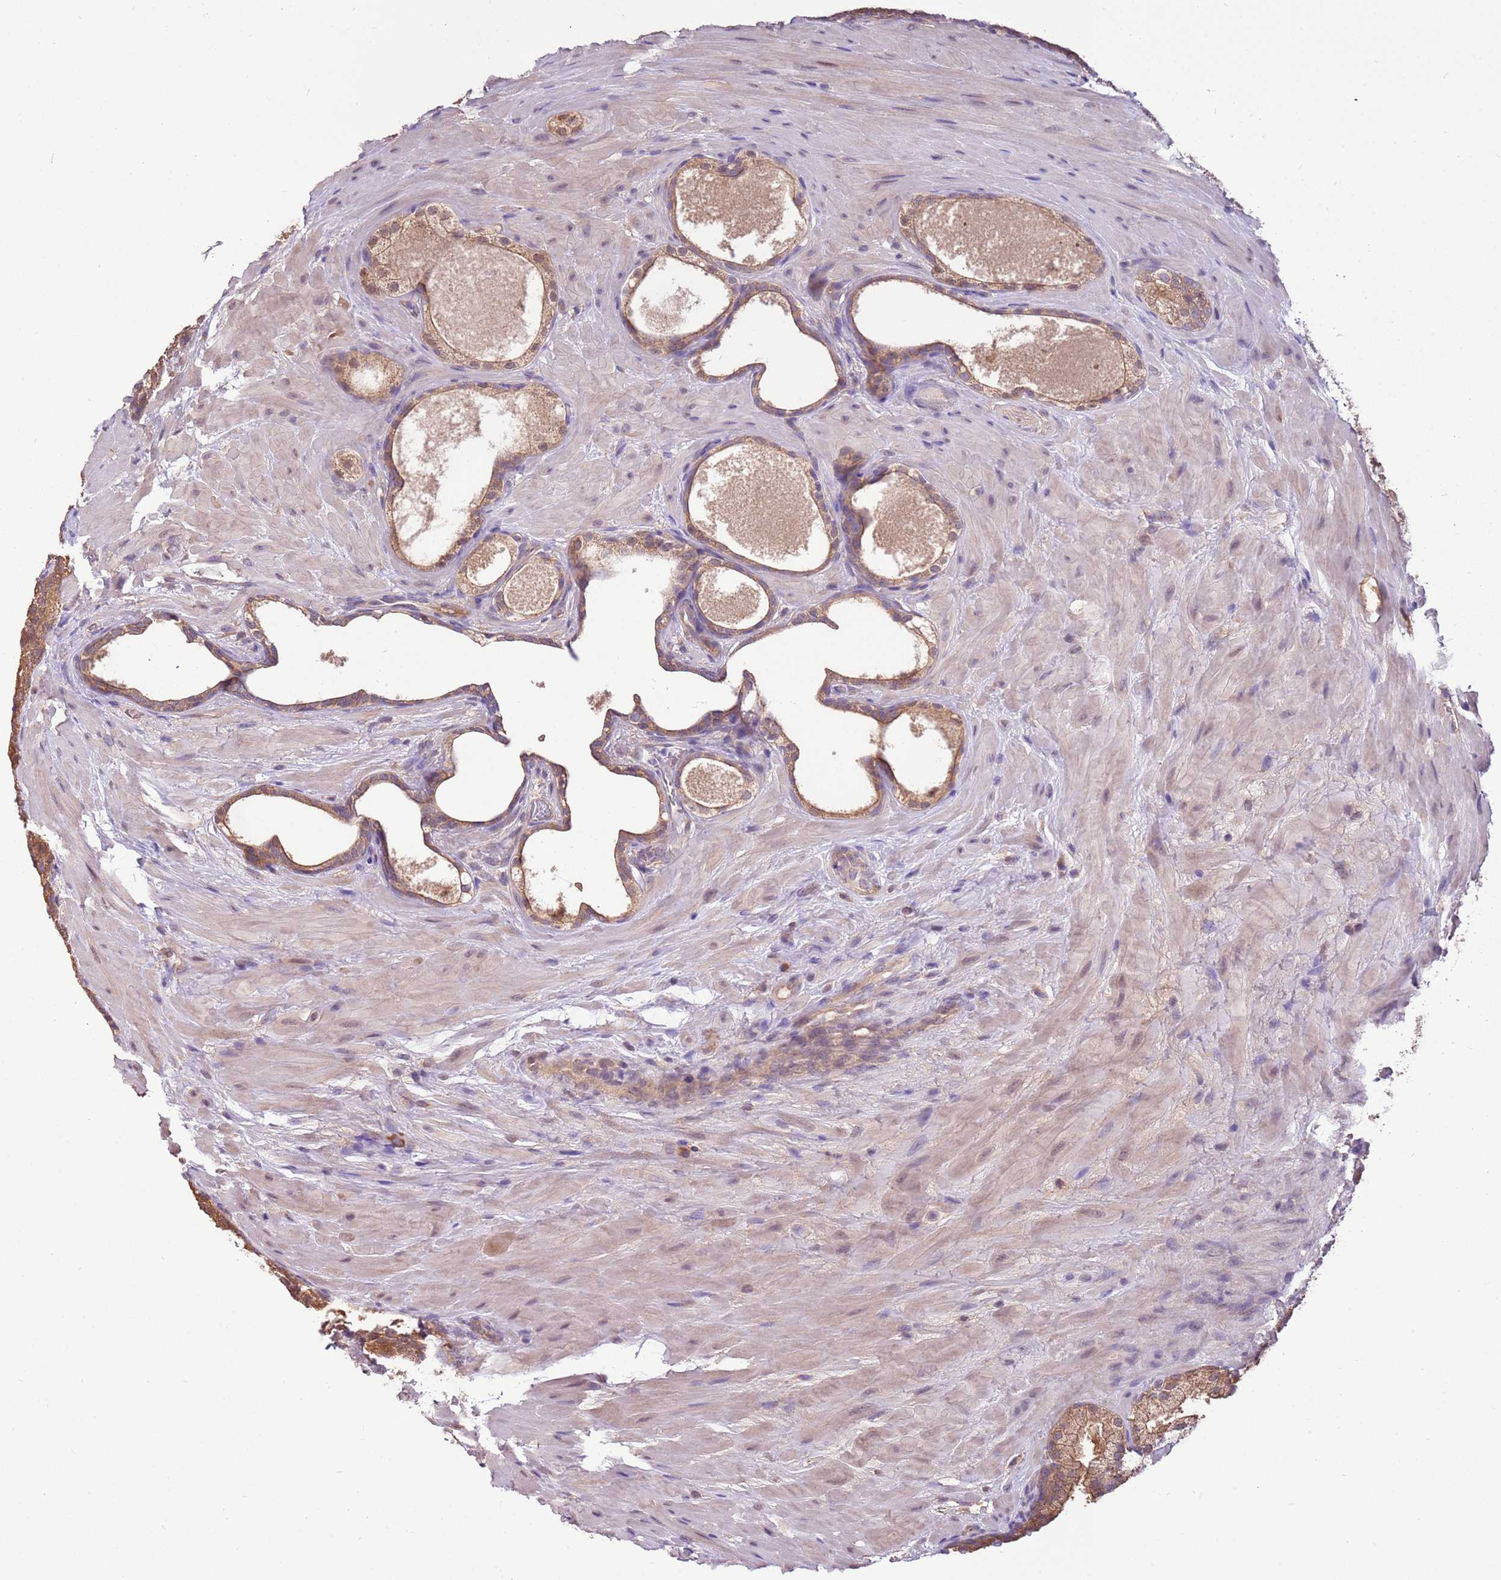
{"staining": {"intensity": "moderate", "quantity": ">75%", "location": "cytoplasmic/membranous"}, "tissue": "prostate cancer", "cell_type": "Tumor cells", "image_type": "cancer", "snomed": [{"axis": "morphology", "description": "Adenocarcinoma, High grade"}, {"axis": "topography", "description": "Prostate"}], "caption": "IHC (DAB) staining of human prostate high-grade adenocarcinoma reveals moderate cytoplasmic/membranous protein expression in about >75% of tumor cells. Immunohistochemistry (ihc) stains the protein in brown and the nuclei are stained blue.", "gene": "BBS5", "patient": {"sex": "male", "age": 60}}